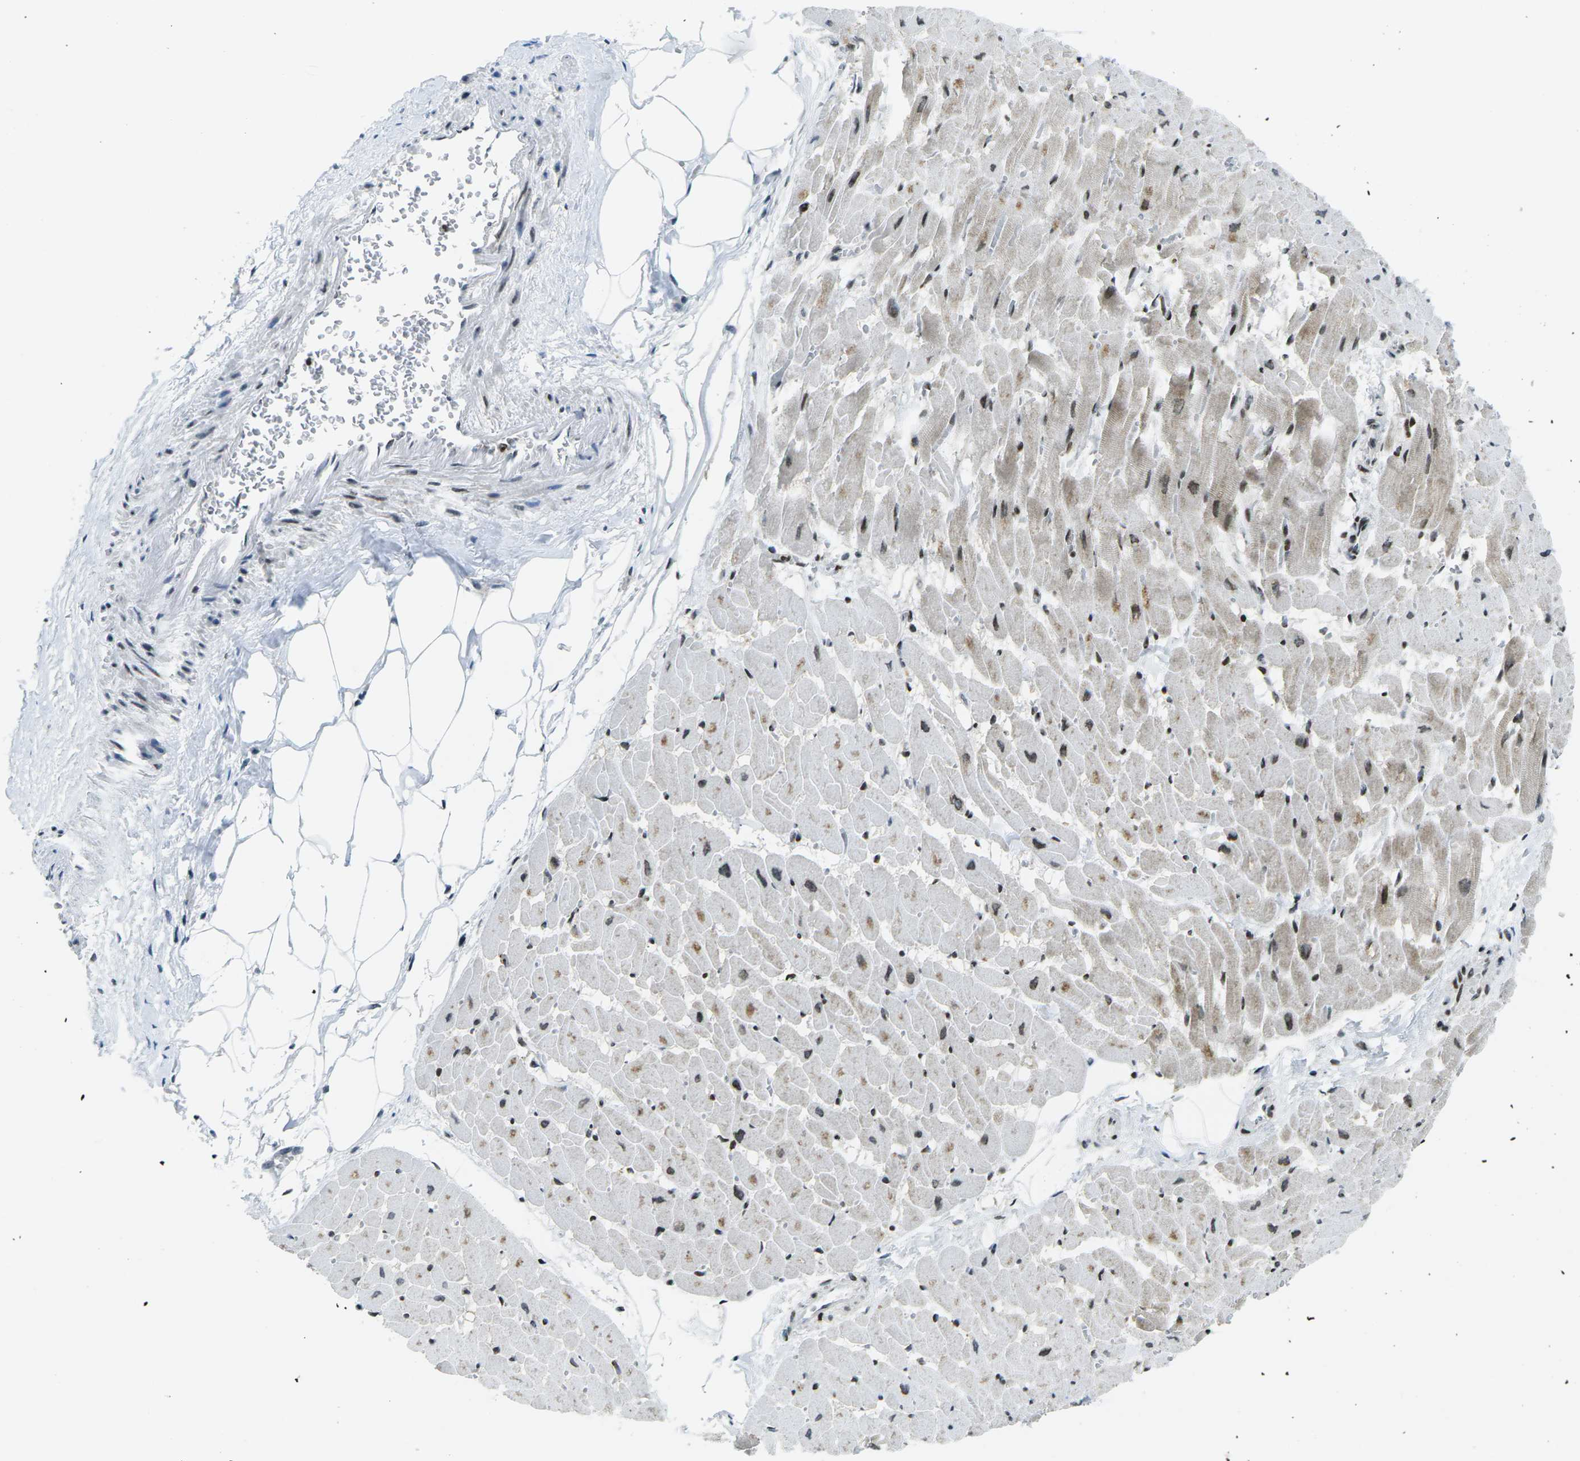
{"staining": {"intensity": "moderate", "quantity": ">75%", "location": "cytoplasmic/membranous,nuclear"}, "tissue": "heart muscle", "cell_type": "Cardiomyocytes", "image_type": "normal", "snomed": [{"axis": "morphology", "description": "Normal tissue, NOS"}, {"axis": "topography", "description": "Heart"}], "caption": "Immunohistochemical staining of benign heart muscle demonstrates medium levels of moderate cytoplasmic/membranous,nuclear expression in approximately >75% of cardiomyocytes.", "gene": "EME1", "patient": {"sex": "female", "age": 19}}